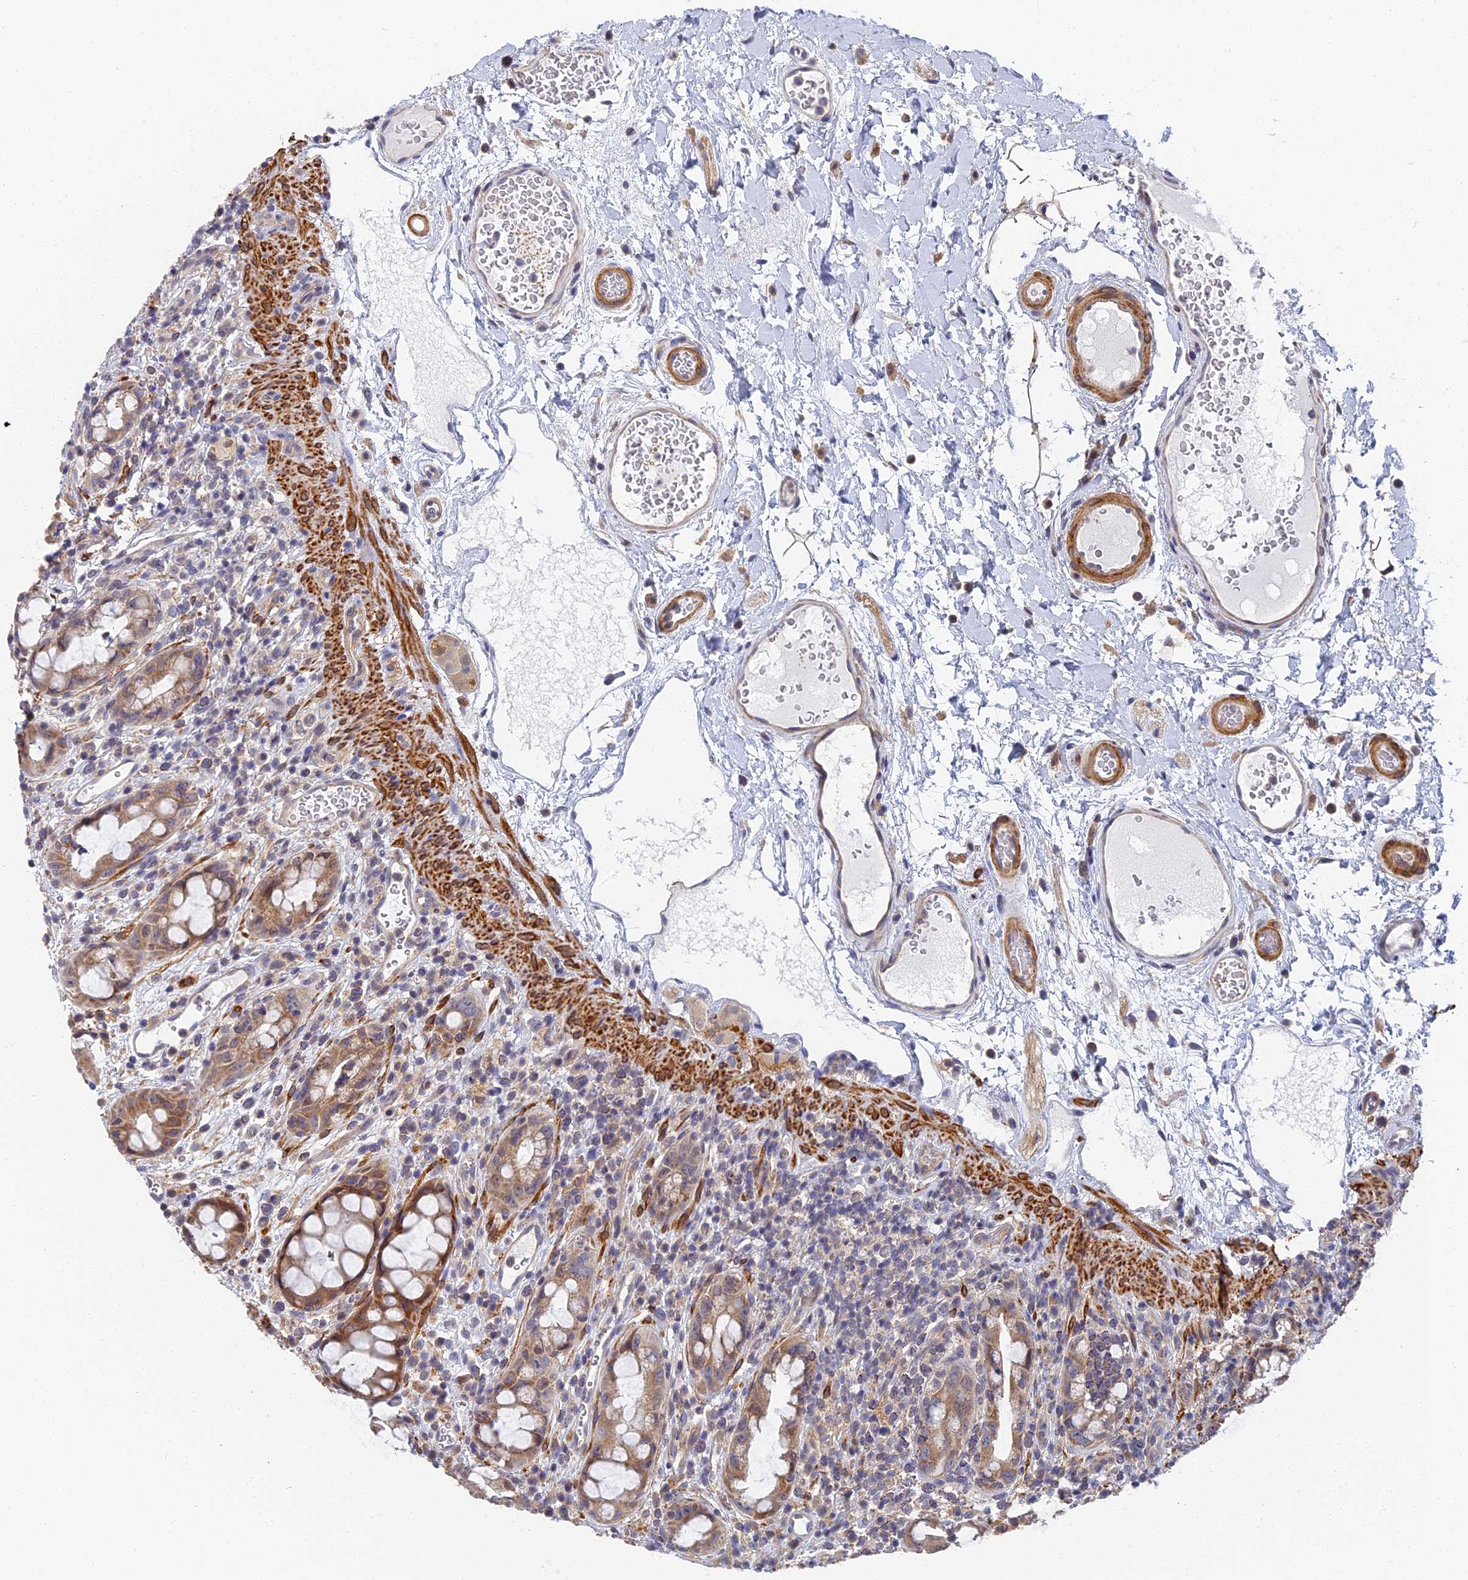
{"staining": {"intensity": "moderate", "quantity": ">75%", "location": "cytoplasmic/membranous"}, "tissue": "rectum", "cell_type": "Glandular cells", "image_type": "normal", "snomed": [{"axis": "morphology", "description": "Normal tissue, NOS"}, {"axis": "topography", "description": "Rectum"}], "caption": "Immunohistochemistry (IHC) staining of unremarkable rectum, which reveals medium levels of moderate cytoplasmic/membranous staining in approximately >75% of glandular cells indicating moderate cytoplasmic/membranous protein positivity. The staining was performed using DAB (brown) for protein detection and nuclei were counterstained in hematoxylin (blue).", "gene": "CCDC113", "patient": {"sex": "female", "age": 57}}